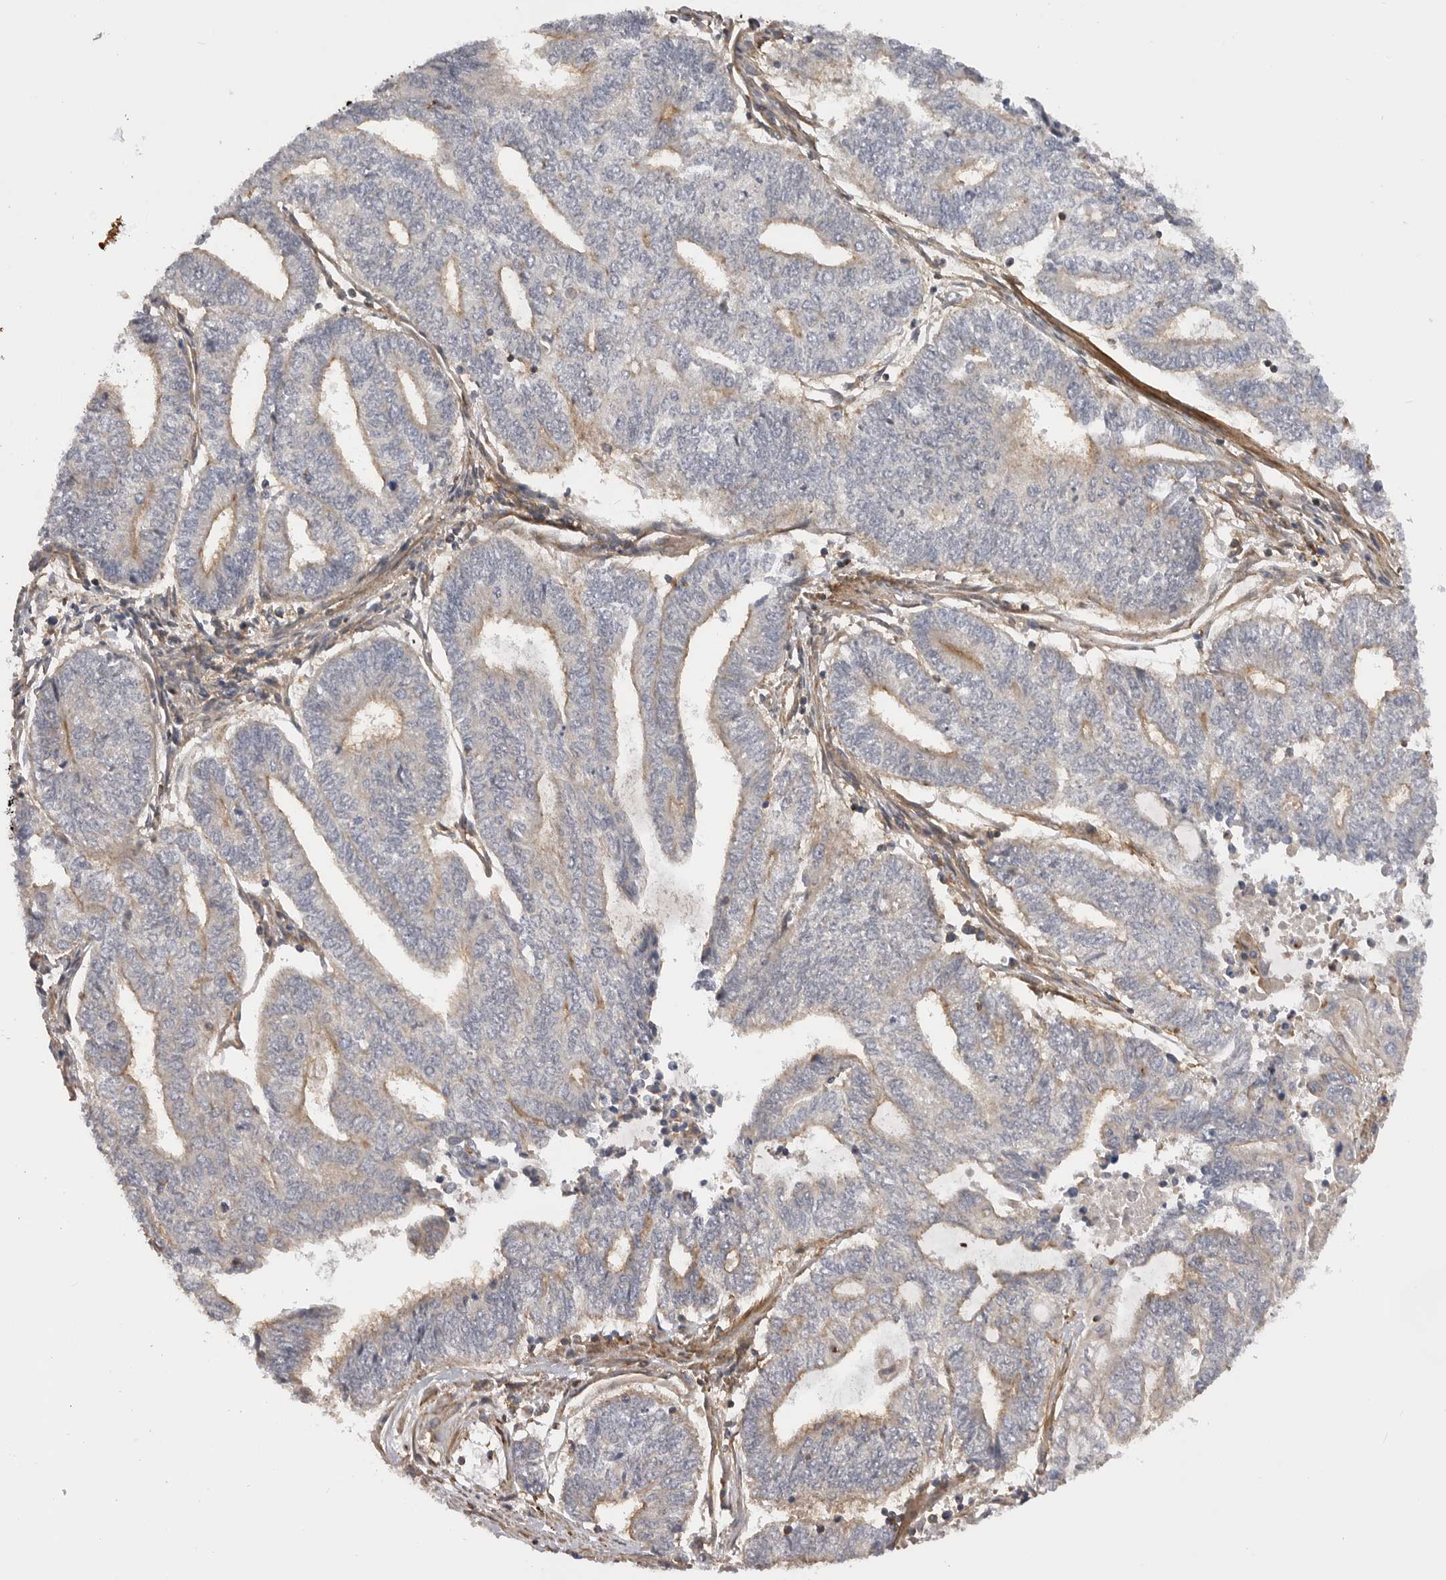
{"staining": {"intensity": "weak", "quantity": "<25%", "location": "cytoplasmic/membranous"}, "tissue": "endometrial cancer", "cell_type": "Tumor cells", "image_type": "cancer", "snomed": [{"axis": "morphology", "description": "Adenocarcinoma, NOS"}, {"axis": "topography", "description": "Uterus"}, {"axis": "topography", "description": "Endometrium"}], "caption": "A histopathology image of adenocarcinoma (endometrial) stained for a protein displays no brown staining in tumor cells. (DAB IHC, high magnification).", "gene": "TRIM56", "patient": {"sex": "female", "age": 70}}